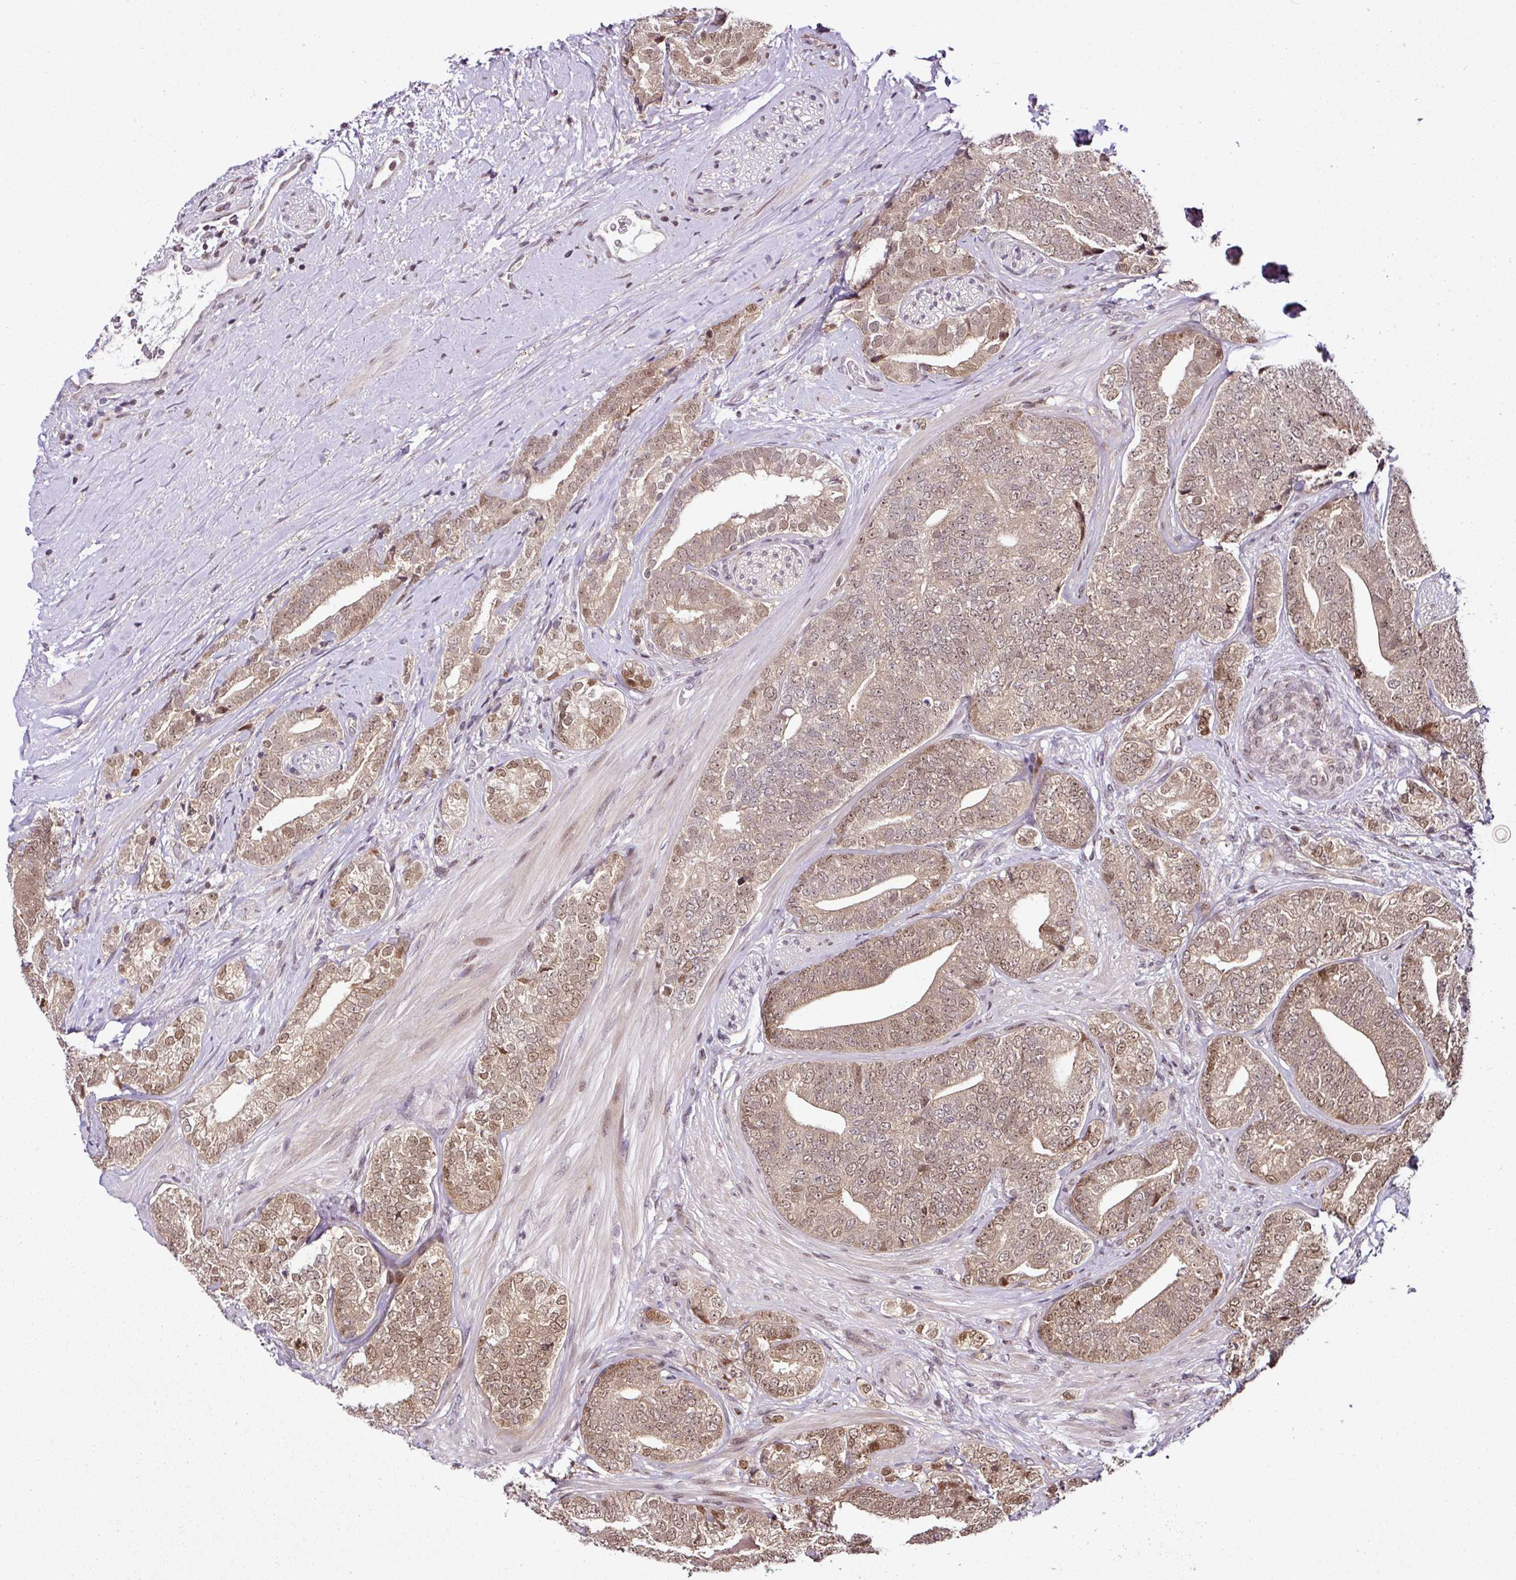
{"staining": {"intensity": "weak", "quantity": ">75%", "location": "nuclear"}, "tissue": "prostate cancer", "cell_type": "Tumor cells", "image_type": "cancer", "snomed": [{"axis": "morphology", "description": "Adenocarcinoma, High grade"}, {"axis": "topography", "description": "Prostate"}], "caption": "Tumor cells exhibit low levels of weak nuclear positivity in about >75% of cells in prostate cancer.", "gene": "COPRS", "patient": {"sex": "male", "age": 72}}